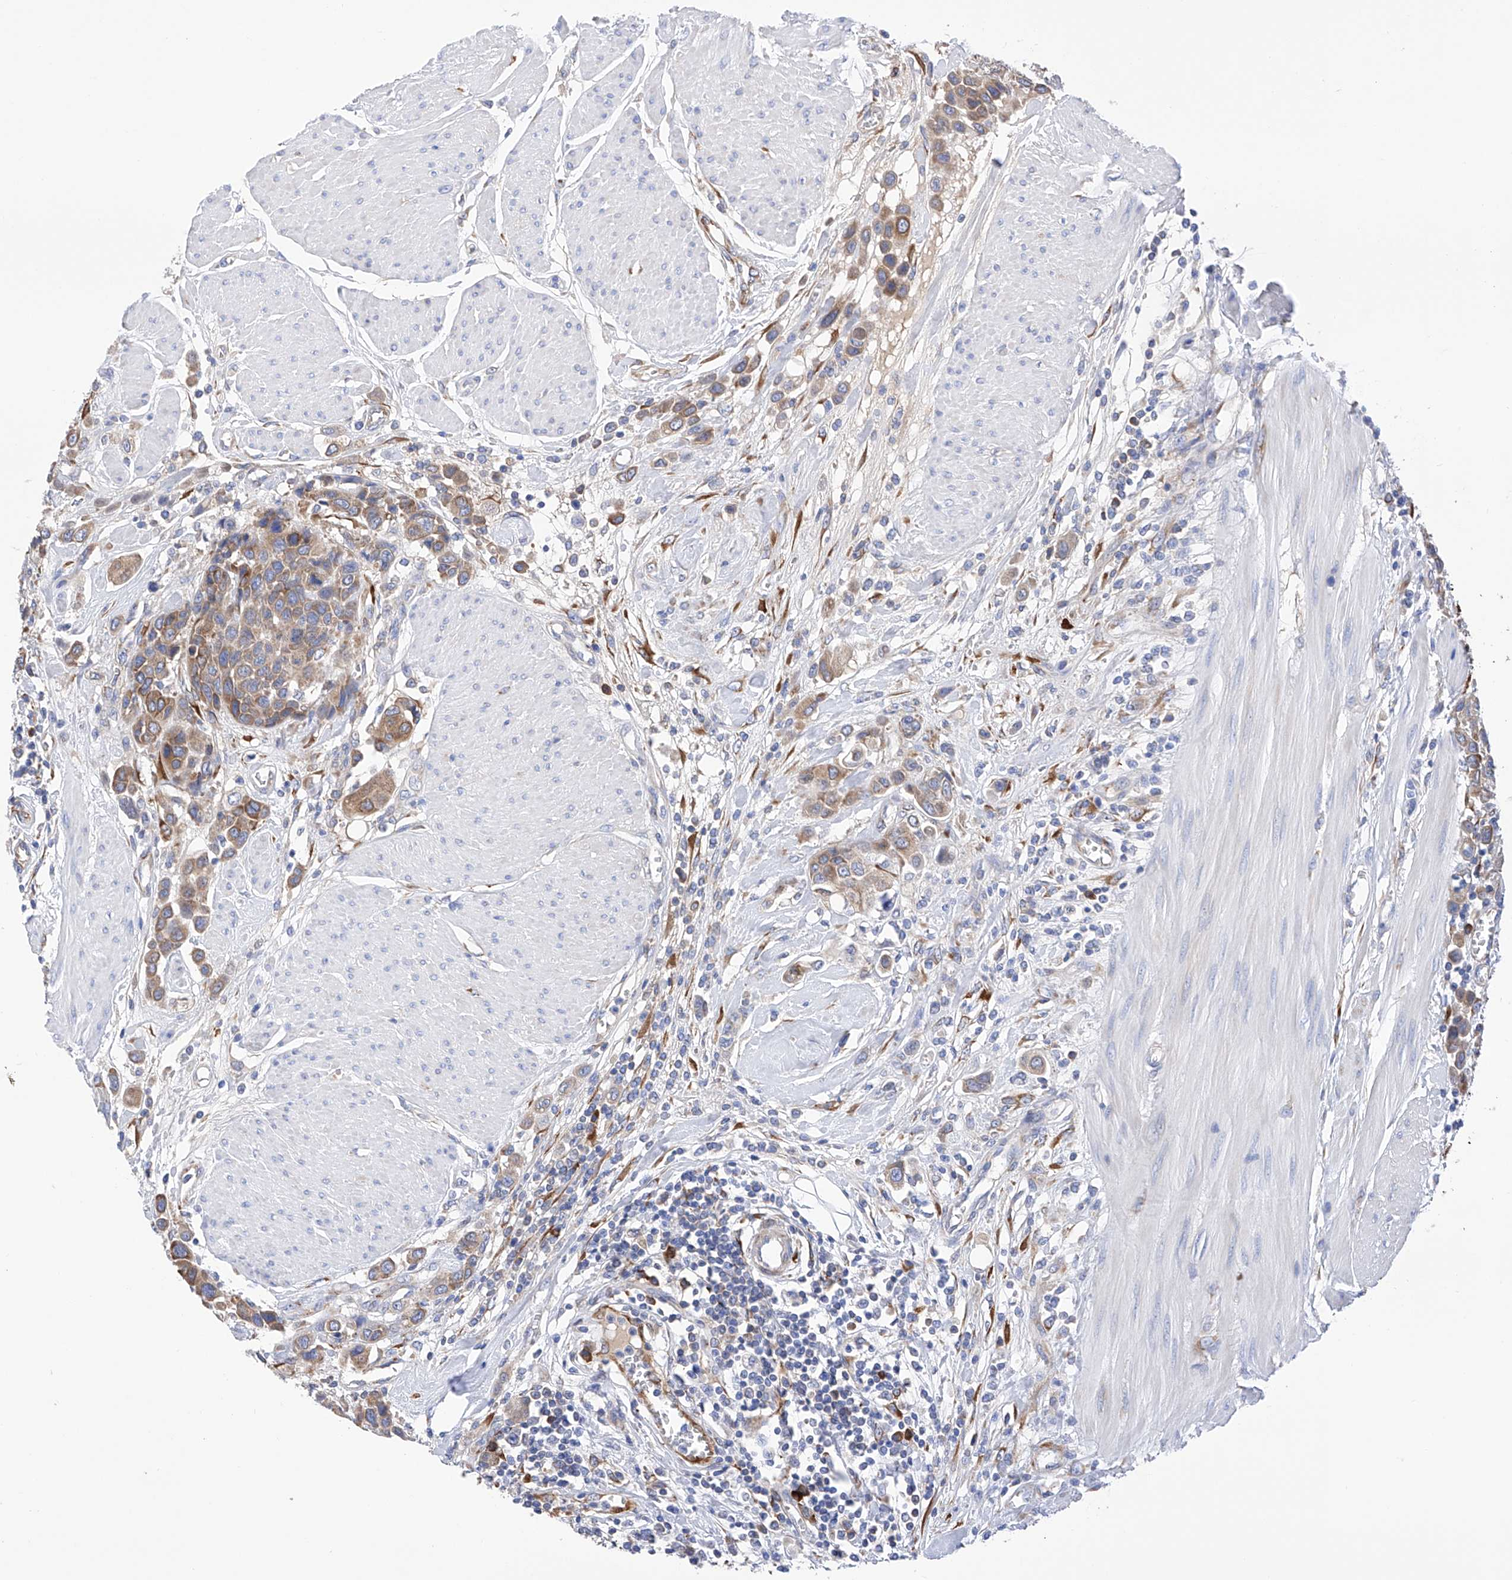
{"staining": {"intensity": "moderate", "quantity": ">75%", "location": "cytoplasmic/membranous"}, "tissue": "urothelial cancer", "cell_type": "Tumor cells", "image_type": "cancer", "snomed": [{"axis": "morphology", "description": "Urothelial carcinoma, High grade"}, {"axis": "topography", "description": "Urinary bladder"}], "caption": "Immunohistochemical staining of high-grade urothelial carcinoma exhibits medium levels of moderate cytoplasmic/membranous positivity in about >75% of tumor cells. (Stains: DAB (3,3'-diaminobenzidine) in brown, nuclei in blue, Microscopy: brightfield microscopy at high magnification).", "gene": "PDIA5", "patient": {"sex": "male", "age": 50}}